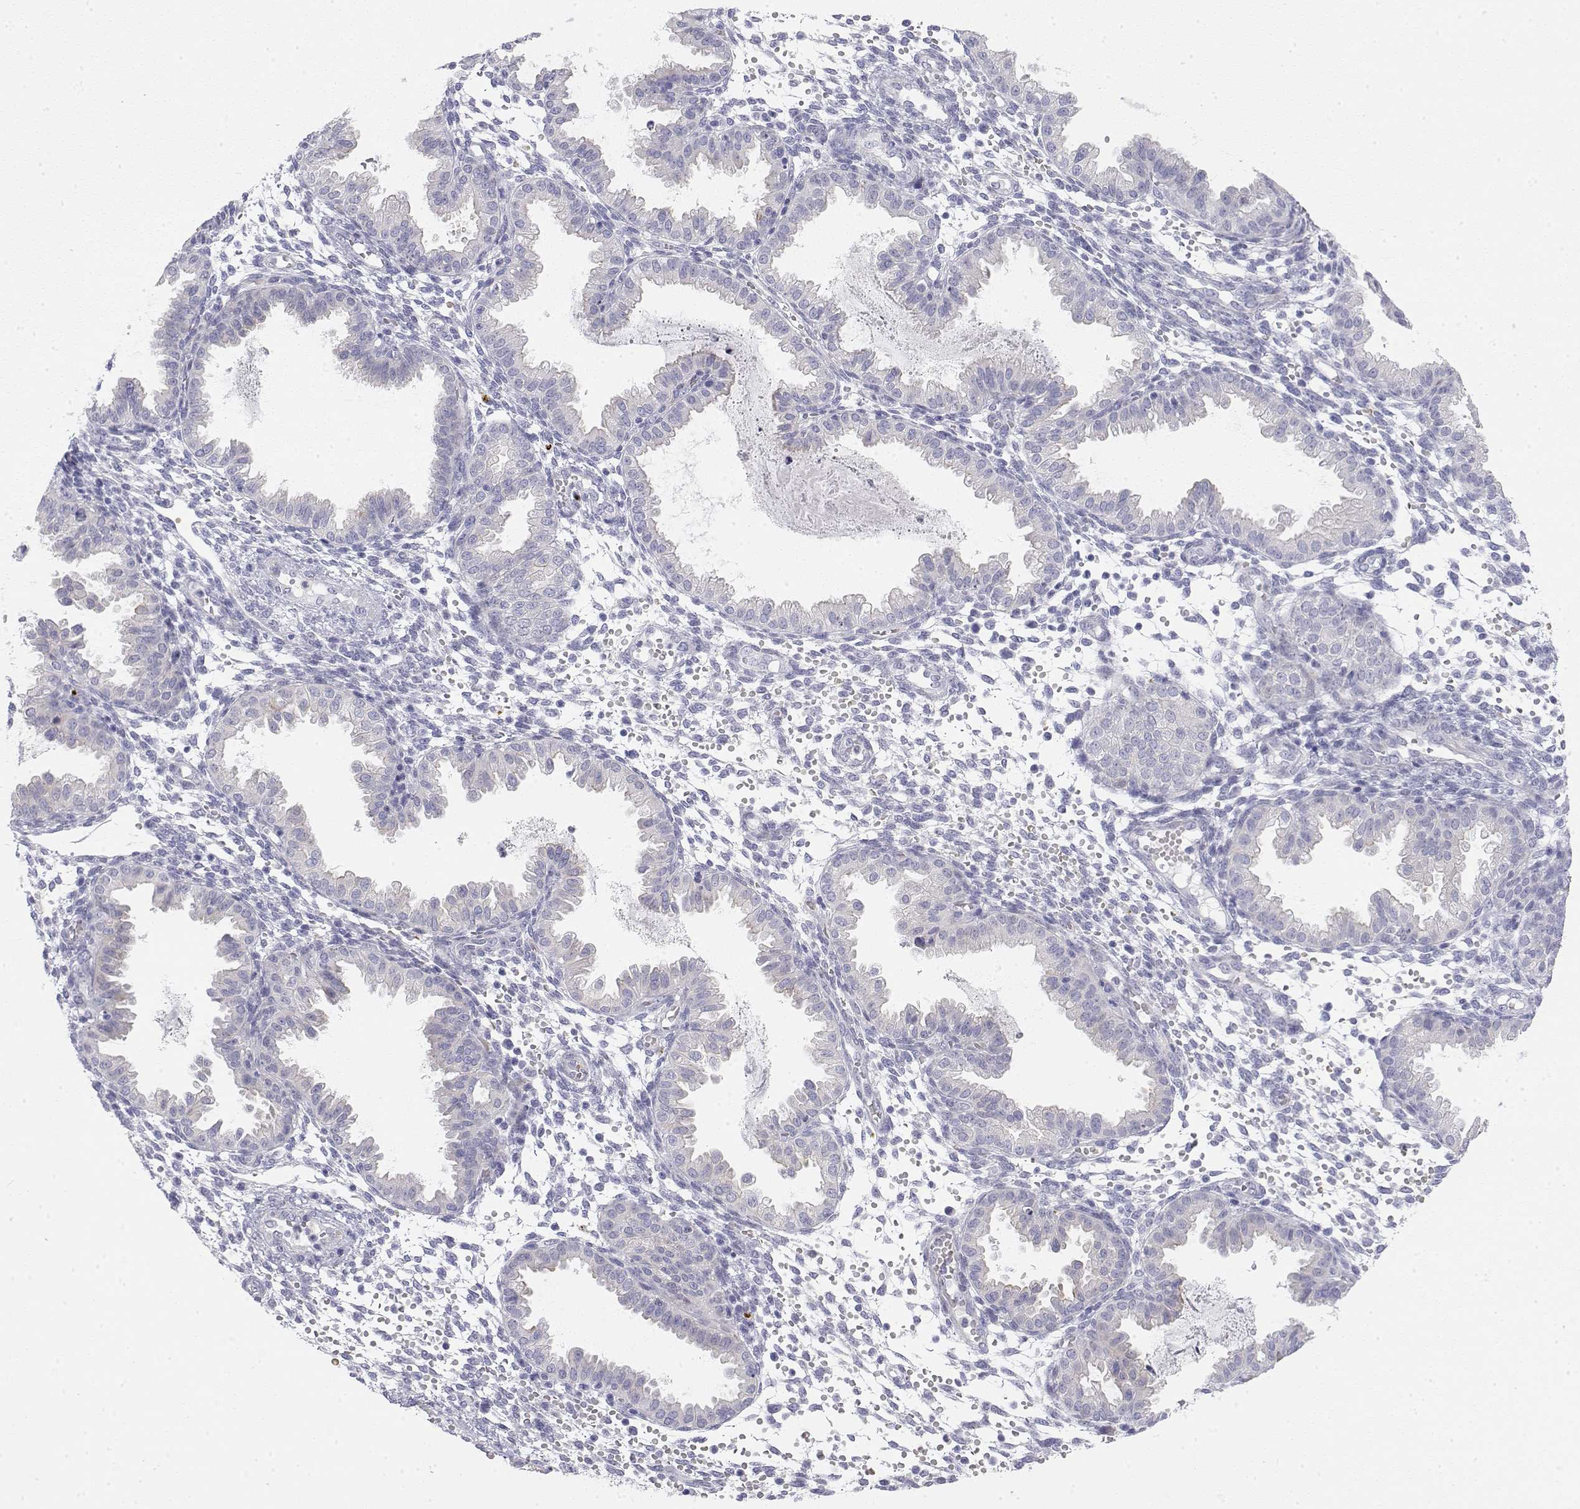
{"staining": {"intensity": "negative", "quantity": "none", "location": "none"}, "tissue": "endometrium", "cell_type": "Cells in endometrial stroma", "image_type": "normal", "snomed": [{"axis": "morphology", "description": "Normal tissue, NOS"}, {"axis": "topography", "description": "Endometrium"}], "caption": "The IHC micrograph has no significant staining in cells in endometrial stroma of endometrium. (Immunohistochemistry (ihc), brightfield microscopy, high magnification).", "gene": "MISP", "patient": {"sex": "female", "age": 33}}